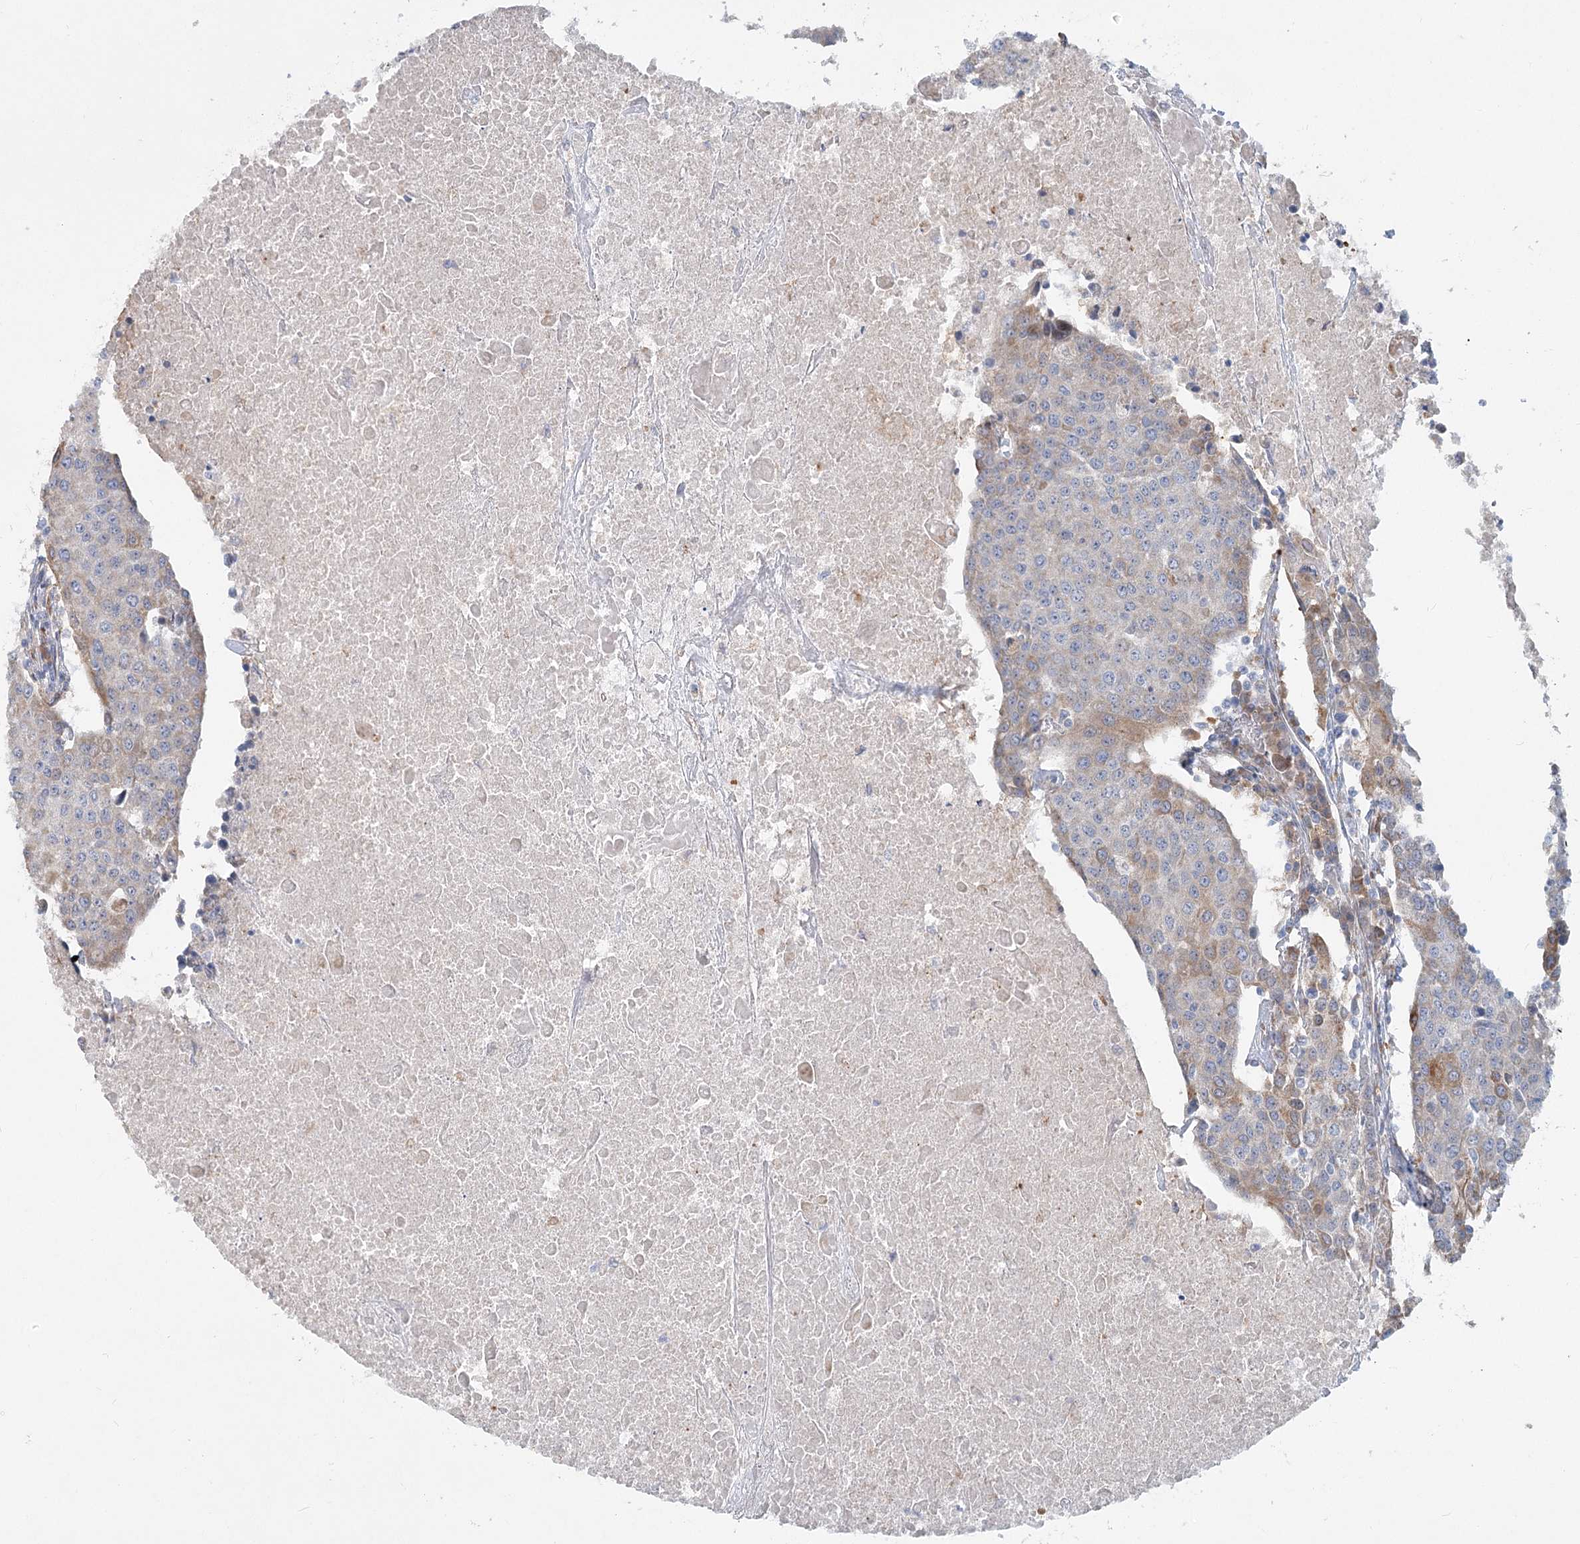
{"staining": {"intensity": "weak", "quantity": "<25%", "location": "cytoplasmic/membranous"}, "tissue": "urothelial cancer", "cell_type": "Tumor cells", "image_type": "cancer", "snomed": [{"axis": "morphology", "description": "Urothelial carcinoma, High grade"}, {"axis": "topography", "description": "Urinary bladder"}], "caption": "This is a photomicrograph of IHC staining of urothelial carcinoma (high-grade), which shows no positivity in tumor cells. (Stains: DAB immunohistochemistry (IHC) with hematoxylin counter stain, Microscopy: brightfield microscopy at high magnification).", "gene": "CIB4", "patient": {"sex": "female", "age": 85}}